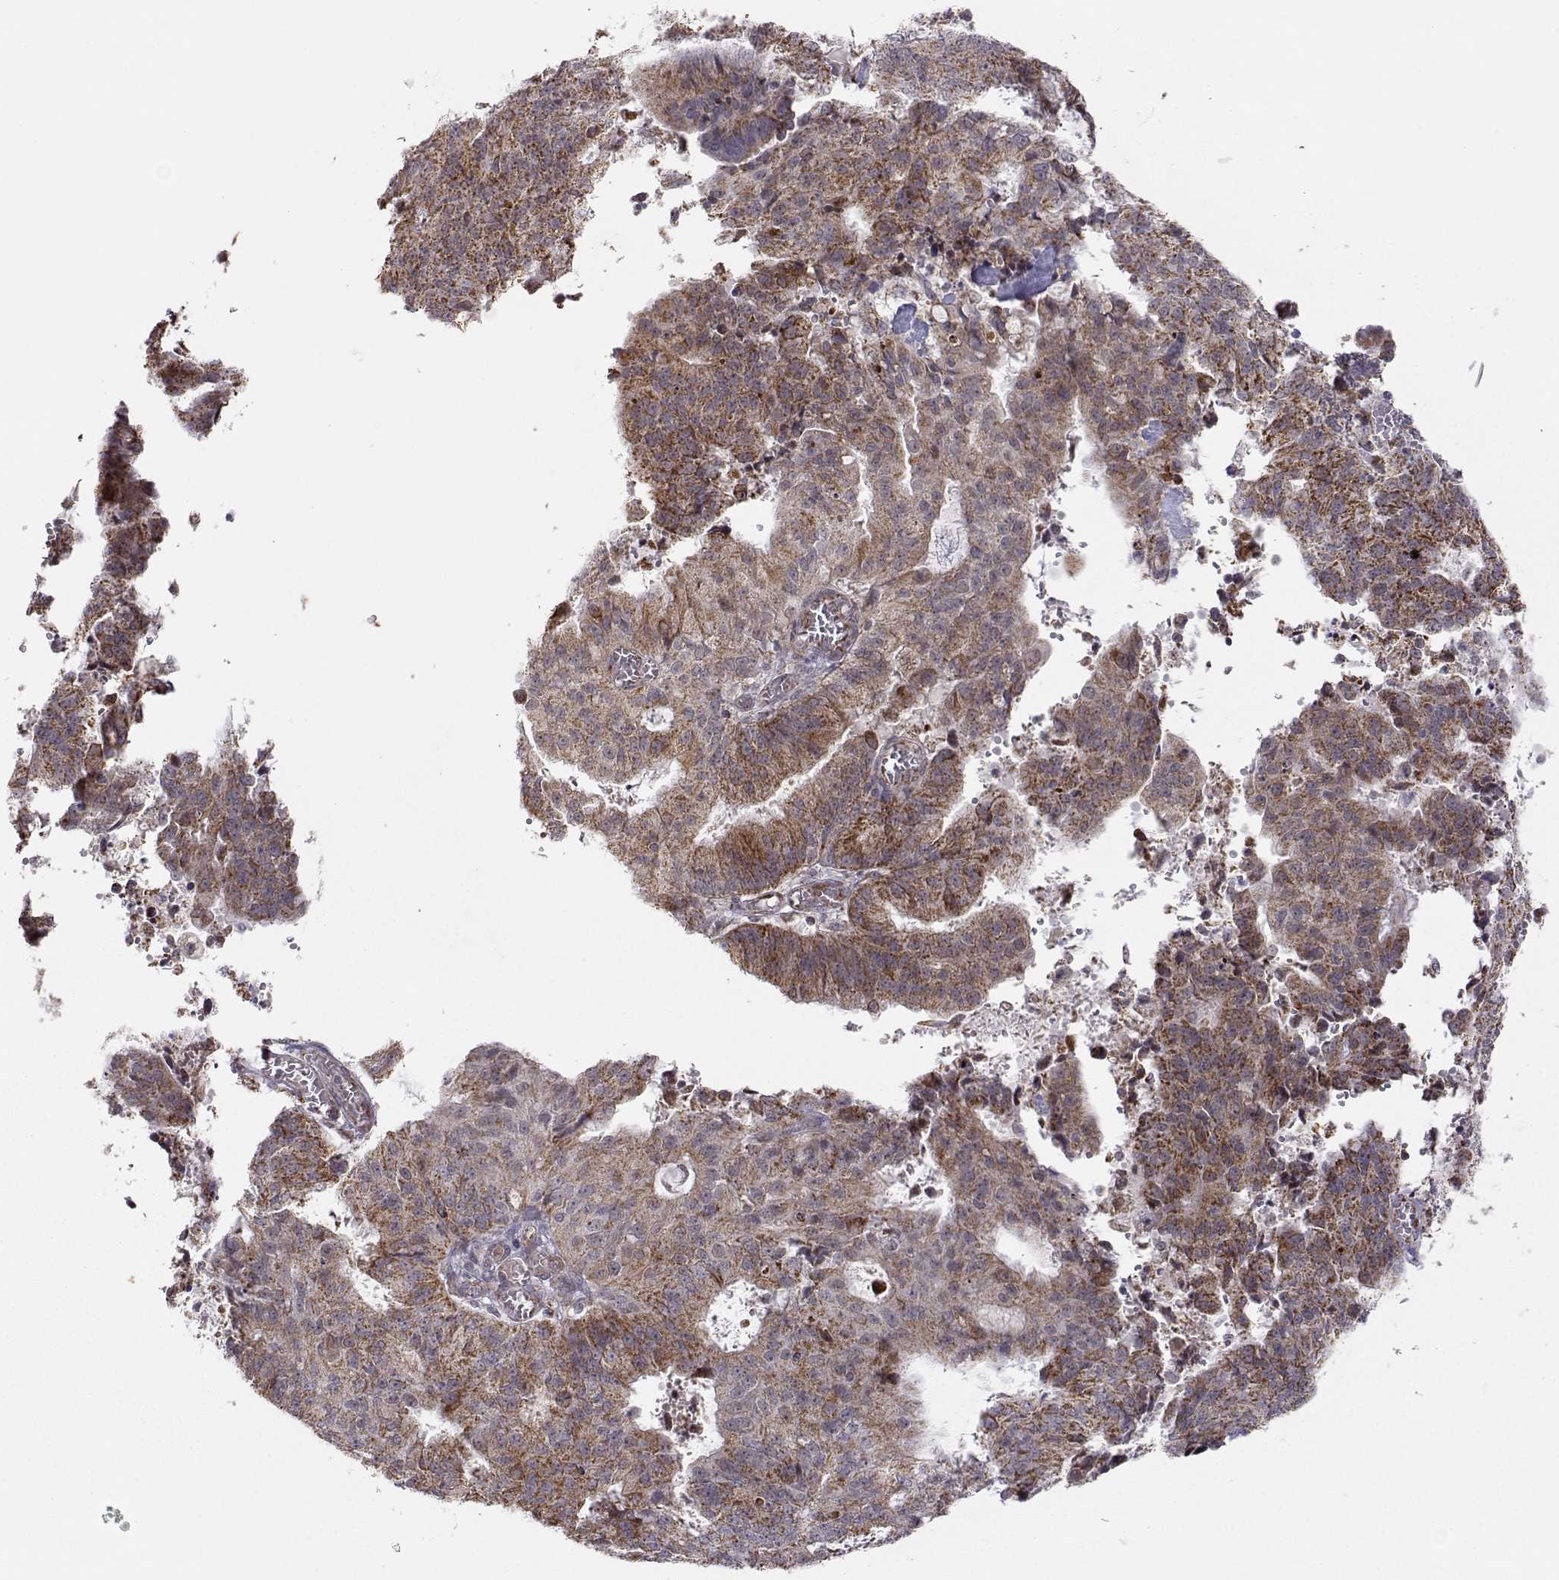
{"staining": {"intensity": "strong", "quantity": ">75%", "location": "cytoplasmic/membranous"}, "tissue": "endometrial cancer", "cell_type": "Tumor cells", "image_type": "cancer", "snomed": [{"axis": "morphology", "description": "Adenocarcinoma, NOS"}, {"axis": "topography", "description": "Endometrium"}], "caption": "Protein expression analysis of endometrial cancer (adenocarcinoma) demonstrates strong cytoplasmic/membranous staining in approximately >75% of tumor cells.", "gene": "EXOG", "patient": {"sex": "female", "age": 82}}